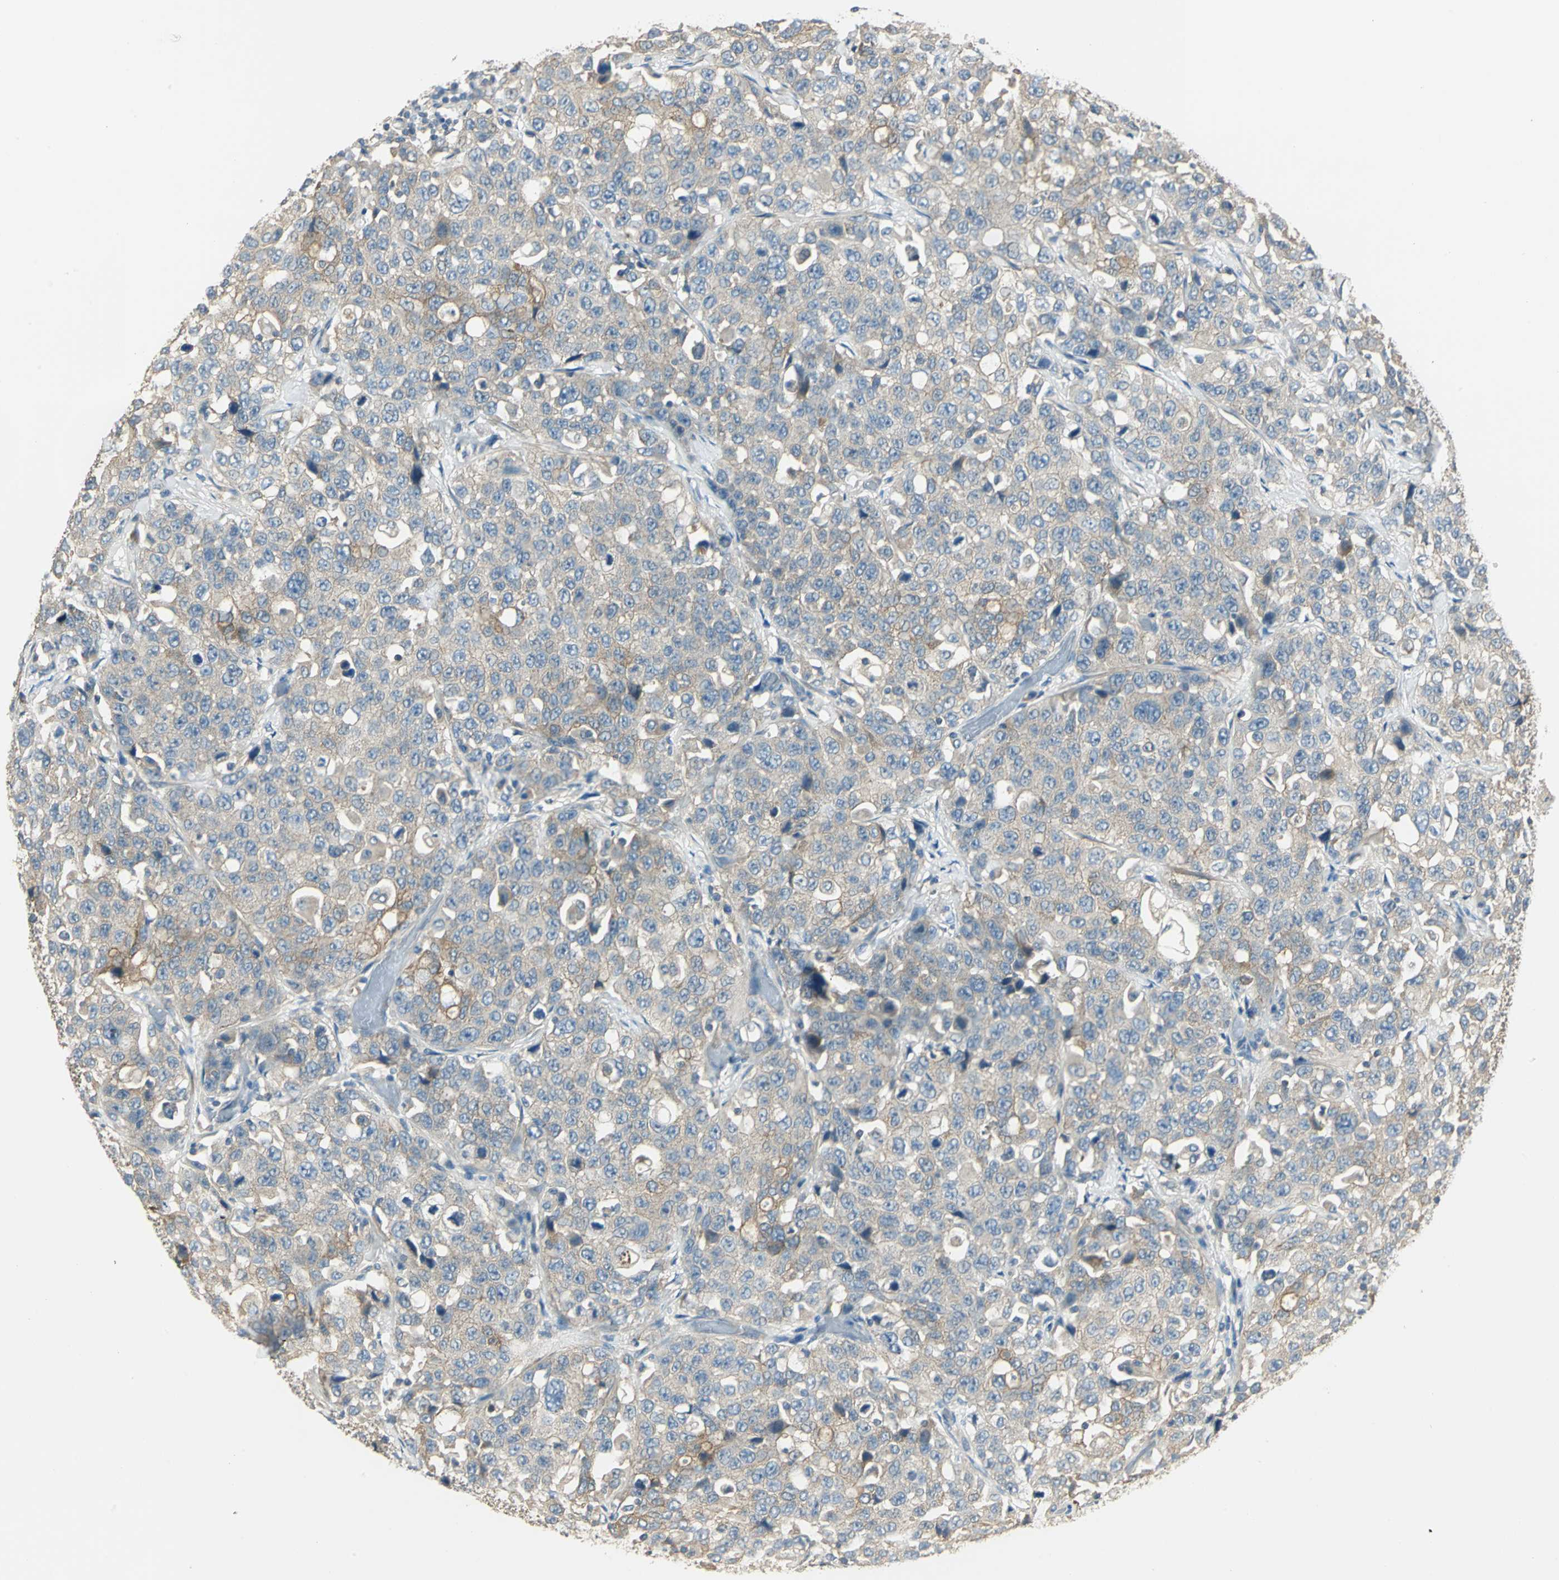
{"staining": {"intensity": "moderate", "quantity": "<25%", "location": "cytoplasmic/membranous"}, "tissue": "stomach cancer", "cell_type": "Tumor cells", "image_type": "cancer", "snomed": [{"axis": "morphology", "description": "Normal tissue, NOS"}, {"axis": "morphology", "description": "Adenocarcinoma, NOS"}, {"axis": "topography", "description": "Stomach"}], "caption": "Moderate cytoplasmic/membranous staining for a protein is present in approximately <25% of tumor cells of stomach cancer using IHC.", "gene": "SHC2", "patient": {"sex": "male", "age": 48}}